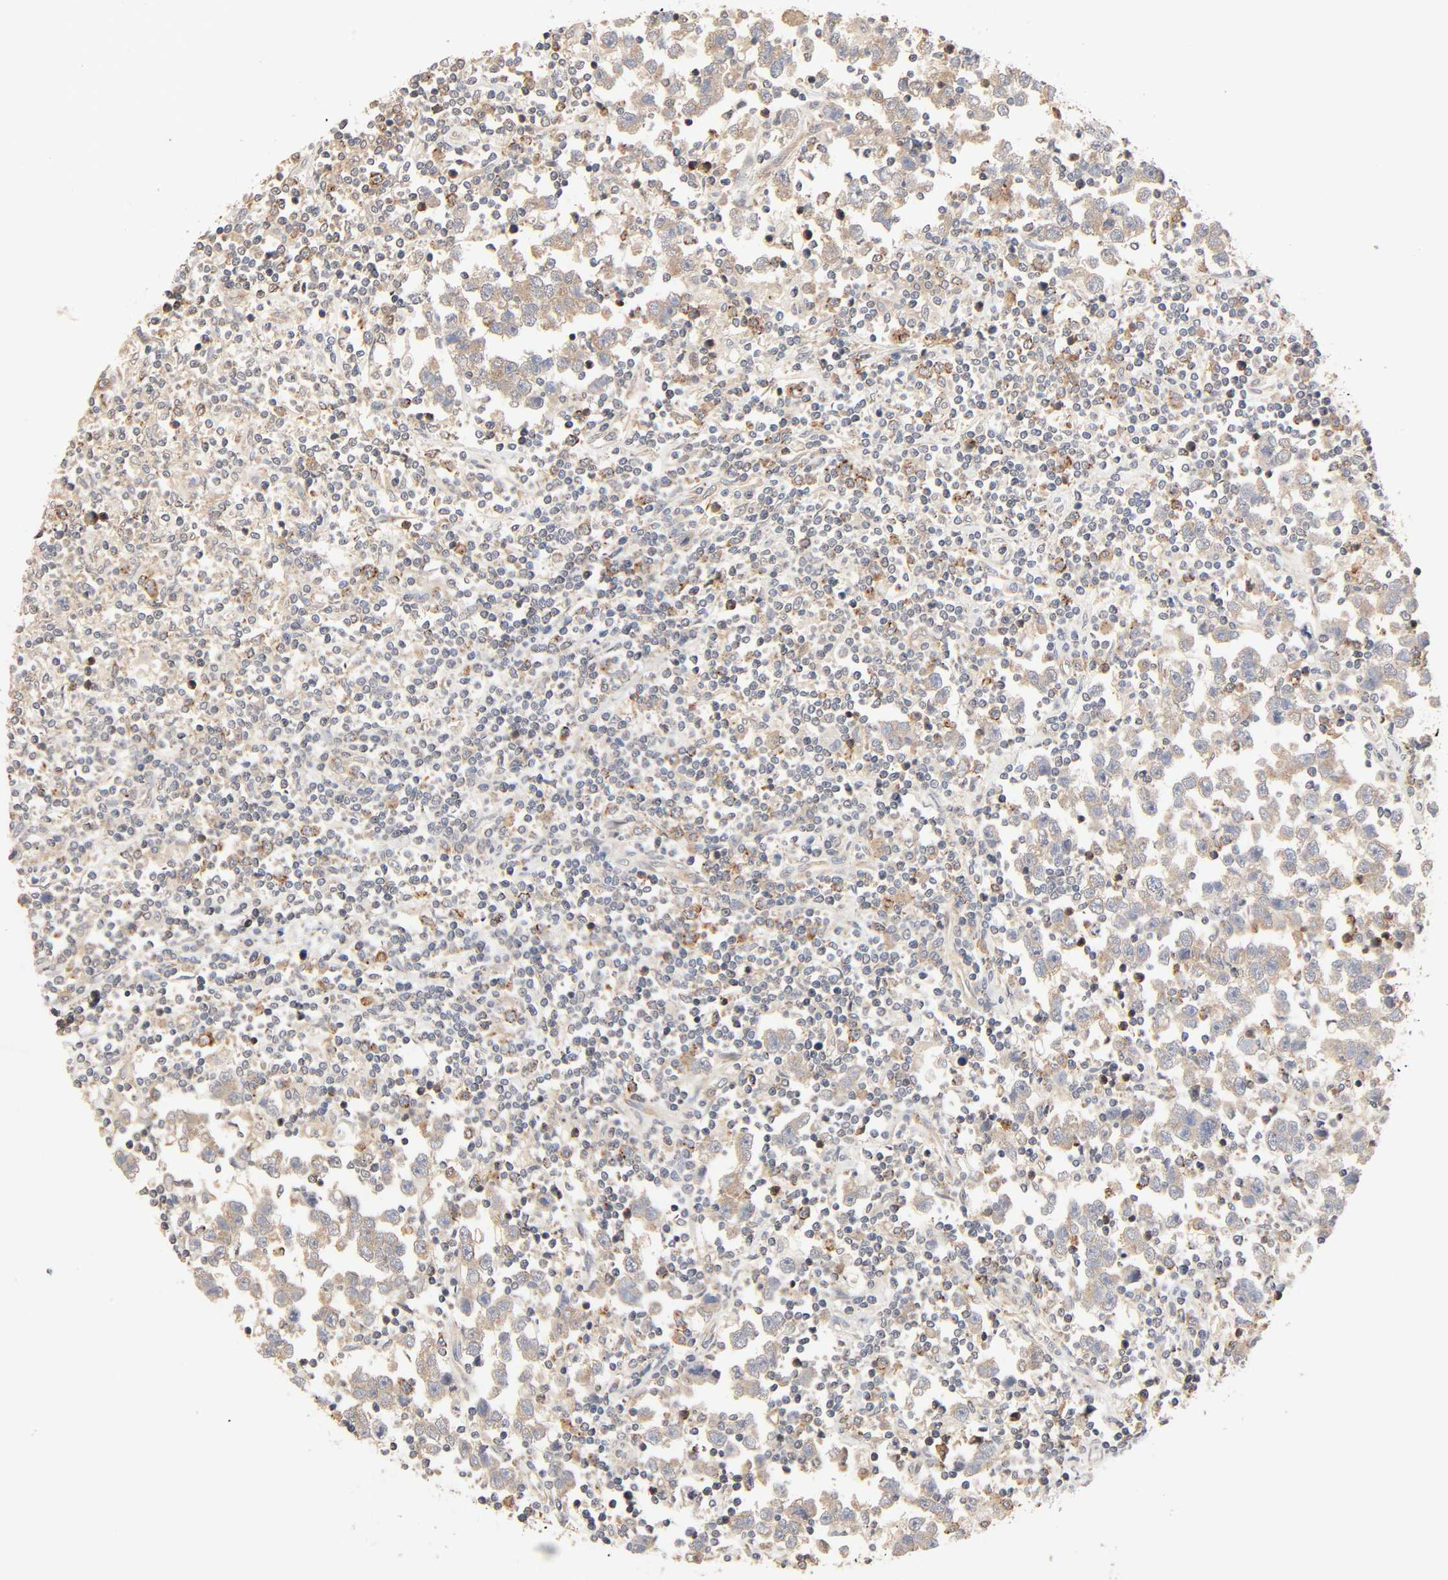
{"staining": {"intensity": "moderate", "quantity": ">75%", "location": "cytoplasmic/membranous"}, "tissue": "testis cancer", "cell_type": "Tumor cells", "image_type": "cancer", "snomed": [{"axis": "morphology", "description": "Seminoma, NOS"}, {"axis": "topography", "description": "Testis"}], "caption": "The image shows immunohistochemical staining of testis cancer. There is moderate cytoplasmic/membranous staining is seen in approximately >75% of tumor cells. The staining was performed using DAB, with brown indicating positive protein expression. Nuclei are stained blue with hematoxylin.", "gene": "NEMF", "patient": {"sex": "male", "age": 43}}